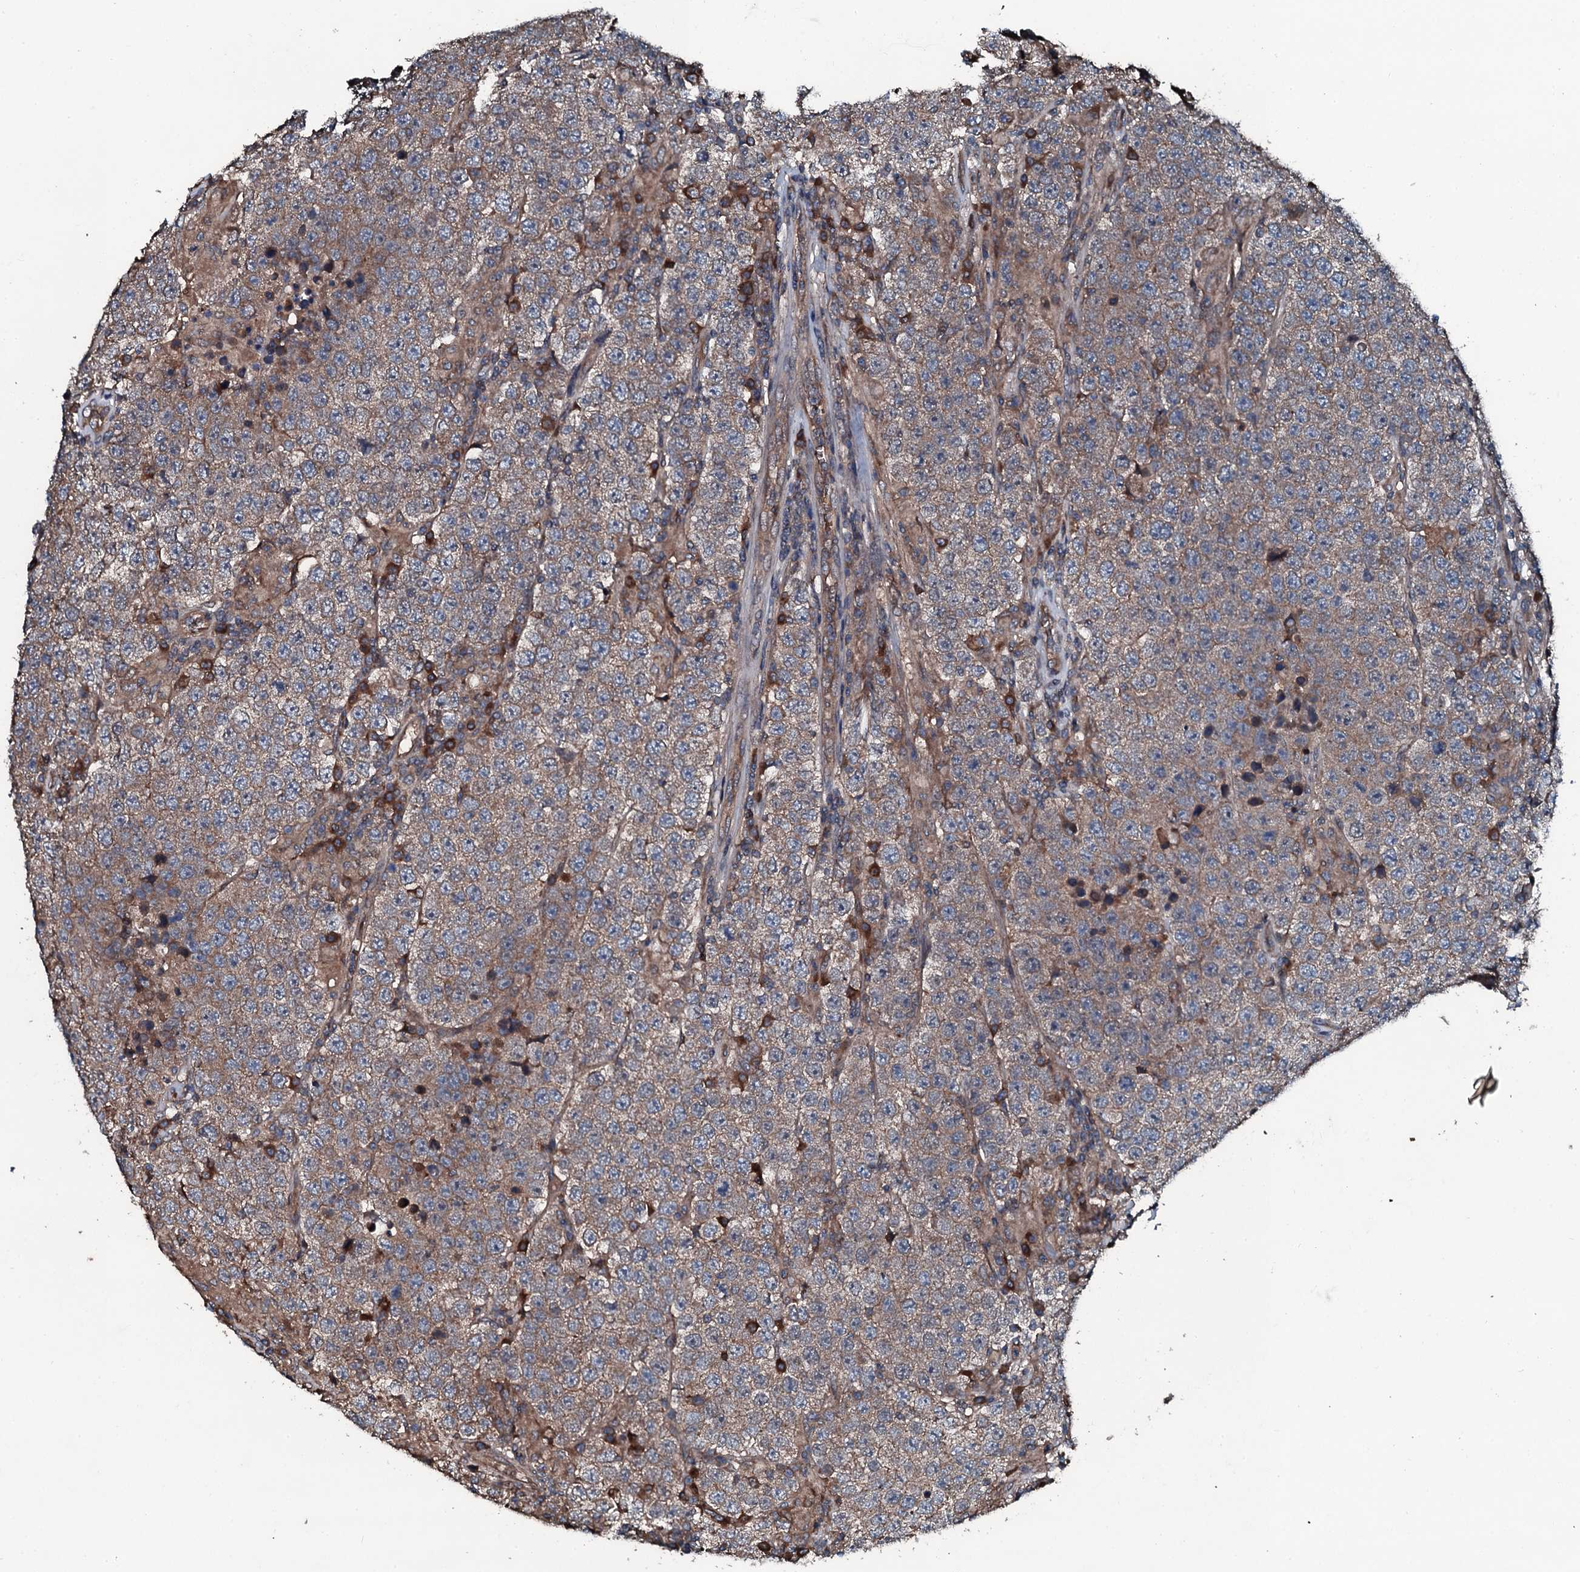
{"staining": {"intensity": "moderate", "quantity": ">75%", "location": "cytoplasmic/membranous"}, "tissue": "testis cancer", "cell_type": "Tumor cells", "image_type": "cancer", "snomed": [{"axis": "morphology", "description": "Normal tissue, NOS"}, {"axis": "morphology", "description": "Urothelial carcinoma, High grade"}, {"axis": "morphology", "description": "Seminoma, NOS"}, {"axis": "morphology", "description": "Carcinoma, Embryonal, NOS"}, {"axis": "topography", "description": "Urinary bladder"}, {"axis": "topography", "description": "Testis"}], "caption": "An image of human testis cancer (embryonal carcinoma) stained for a protein shows moderate cytoplasmic/membranous brown staining in tumor cells. The staining was performed using DAB to visualize the protein expression in brown, while the nuclei were stained in blue with hematoxylin (Magnification: 20x).", "gene": "AARS1", "patient": {"sex": "male", "age": 41}}